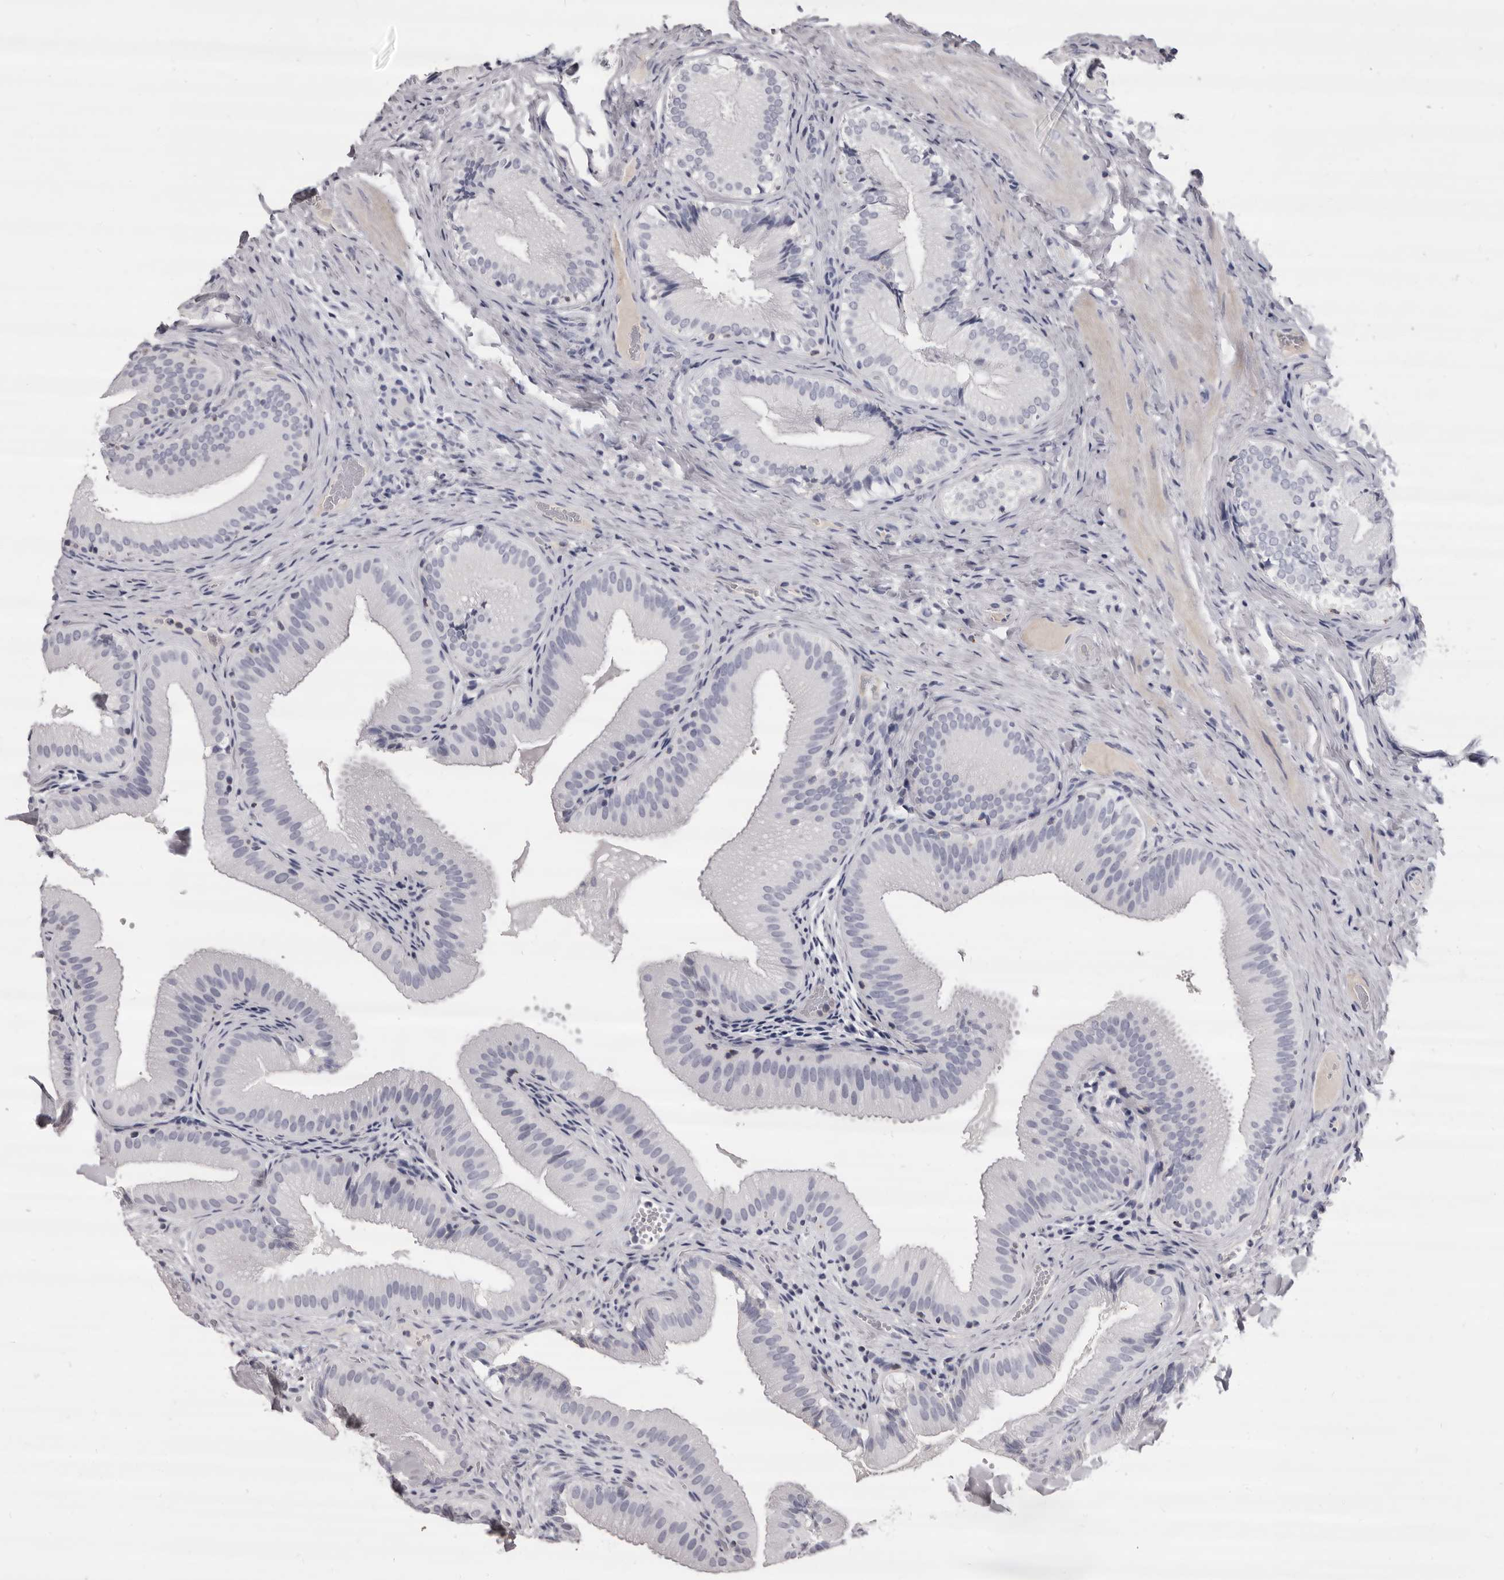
{"staining": {"intensity": "negative", "quantity": "none", "location": "none"}, "tissue": "gallbladder", "cell_type": "Glandular cells", "image_type": "normal", "snomed": [{"axis": "morphology", "description": "Normal tissue, NOS"}, {"axis": "topography", "description": "Gallbladder"}], "caption": "IHC histopathology image of unremarkable gallbladder: gallbladder stained with DAB (3,3'-diaminobenzidine) exhibits no significant protein staining in glandular cells.", "gene": "GZMH", "patient": {"sex": "female", "age": 30}}